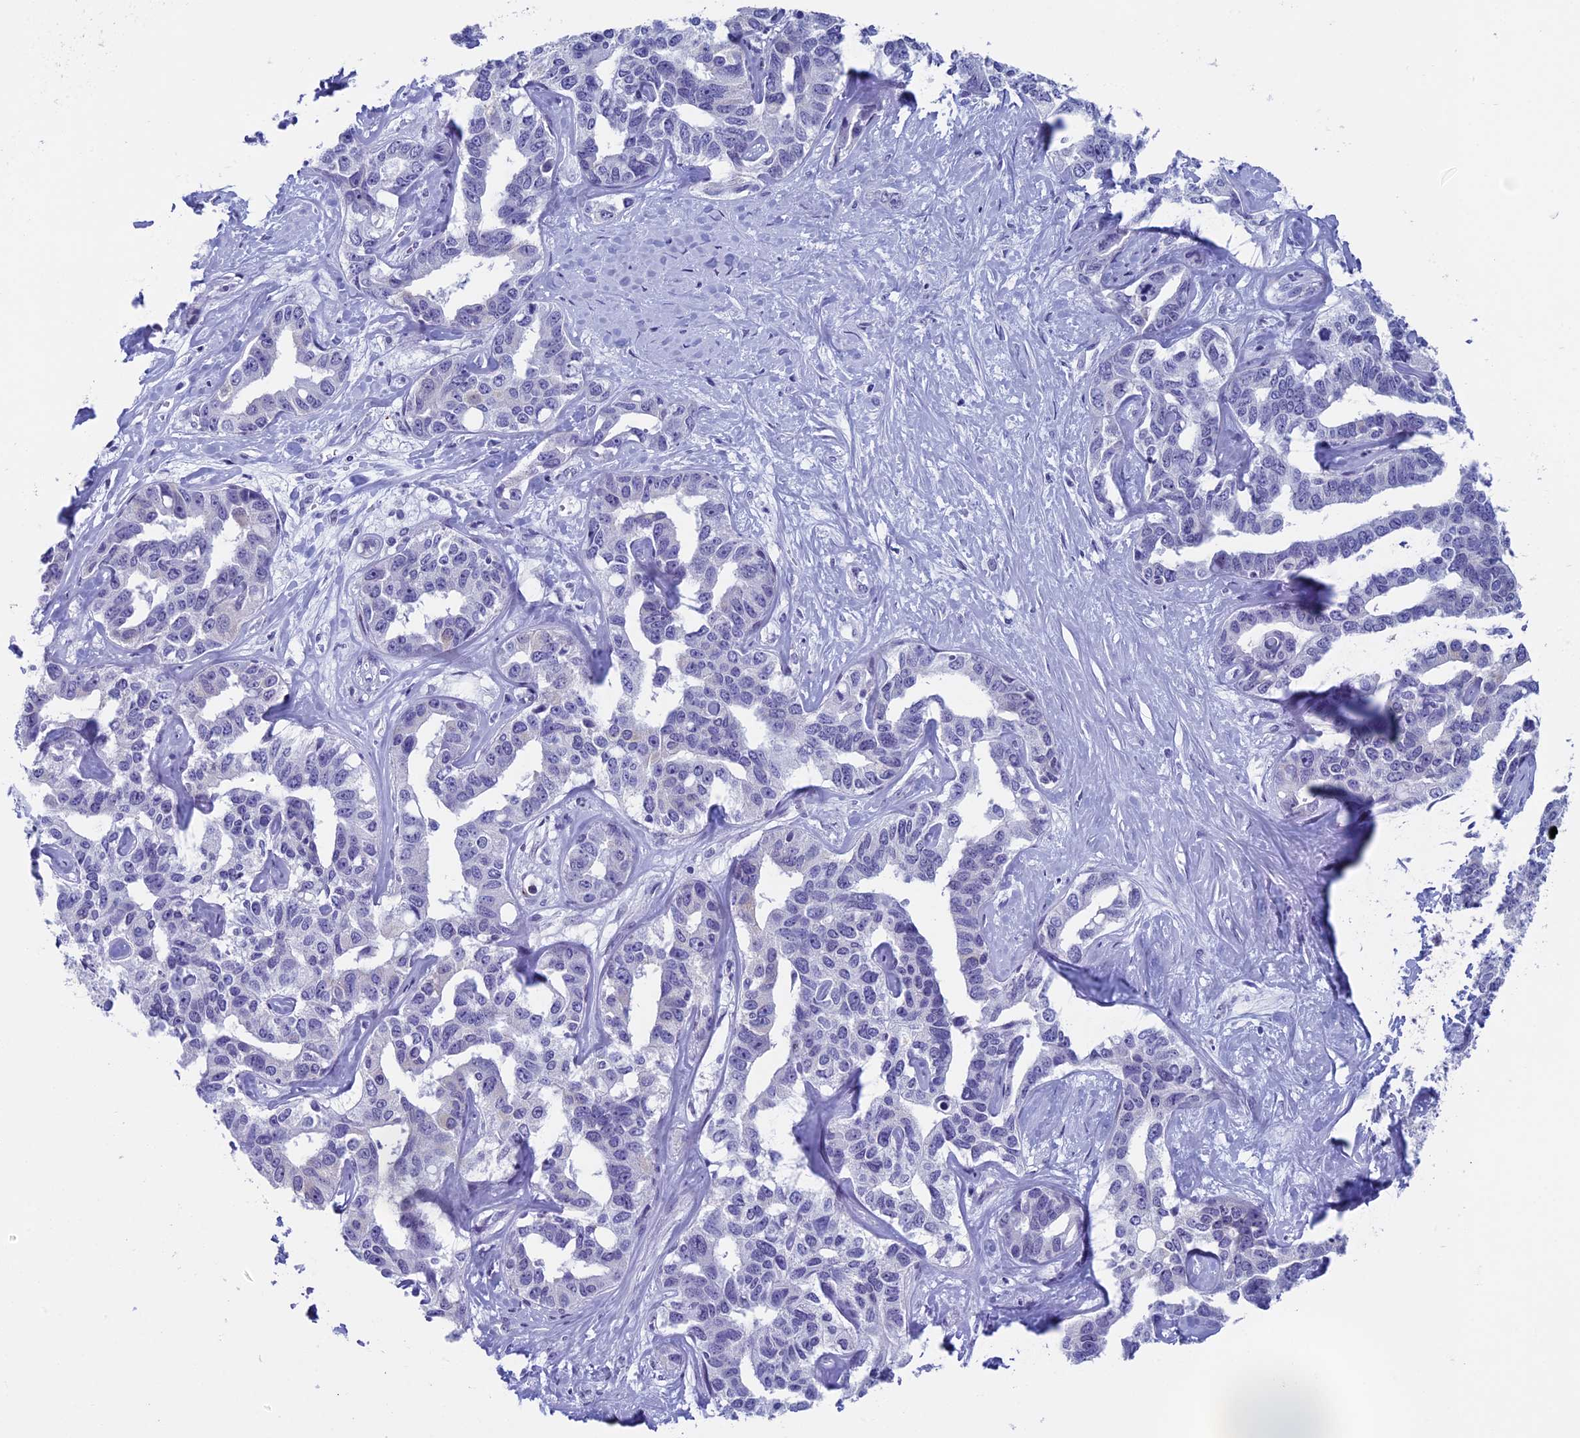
{"staining": {"intensity": "negative", "quantity": "none", "location": "none"}, "tissue": "liver cancer", "cell_type": "Tumor cells", "image_type": "cancer", "snomed": [{"axis": "morphology", "description": "Cholangiocarcinoma"}, {"axis": "topography", "description": "Liver"}], "caption": "A high-resolution image shows IHC staining of liver cancer, which displays no significant positivity in tumor cells.", "gene": "AIFM2", "patient": {"sex": "male", "age": 59}}